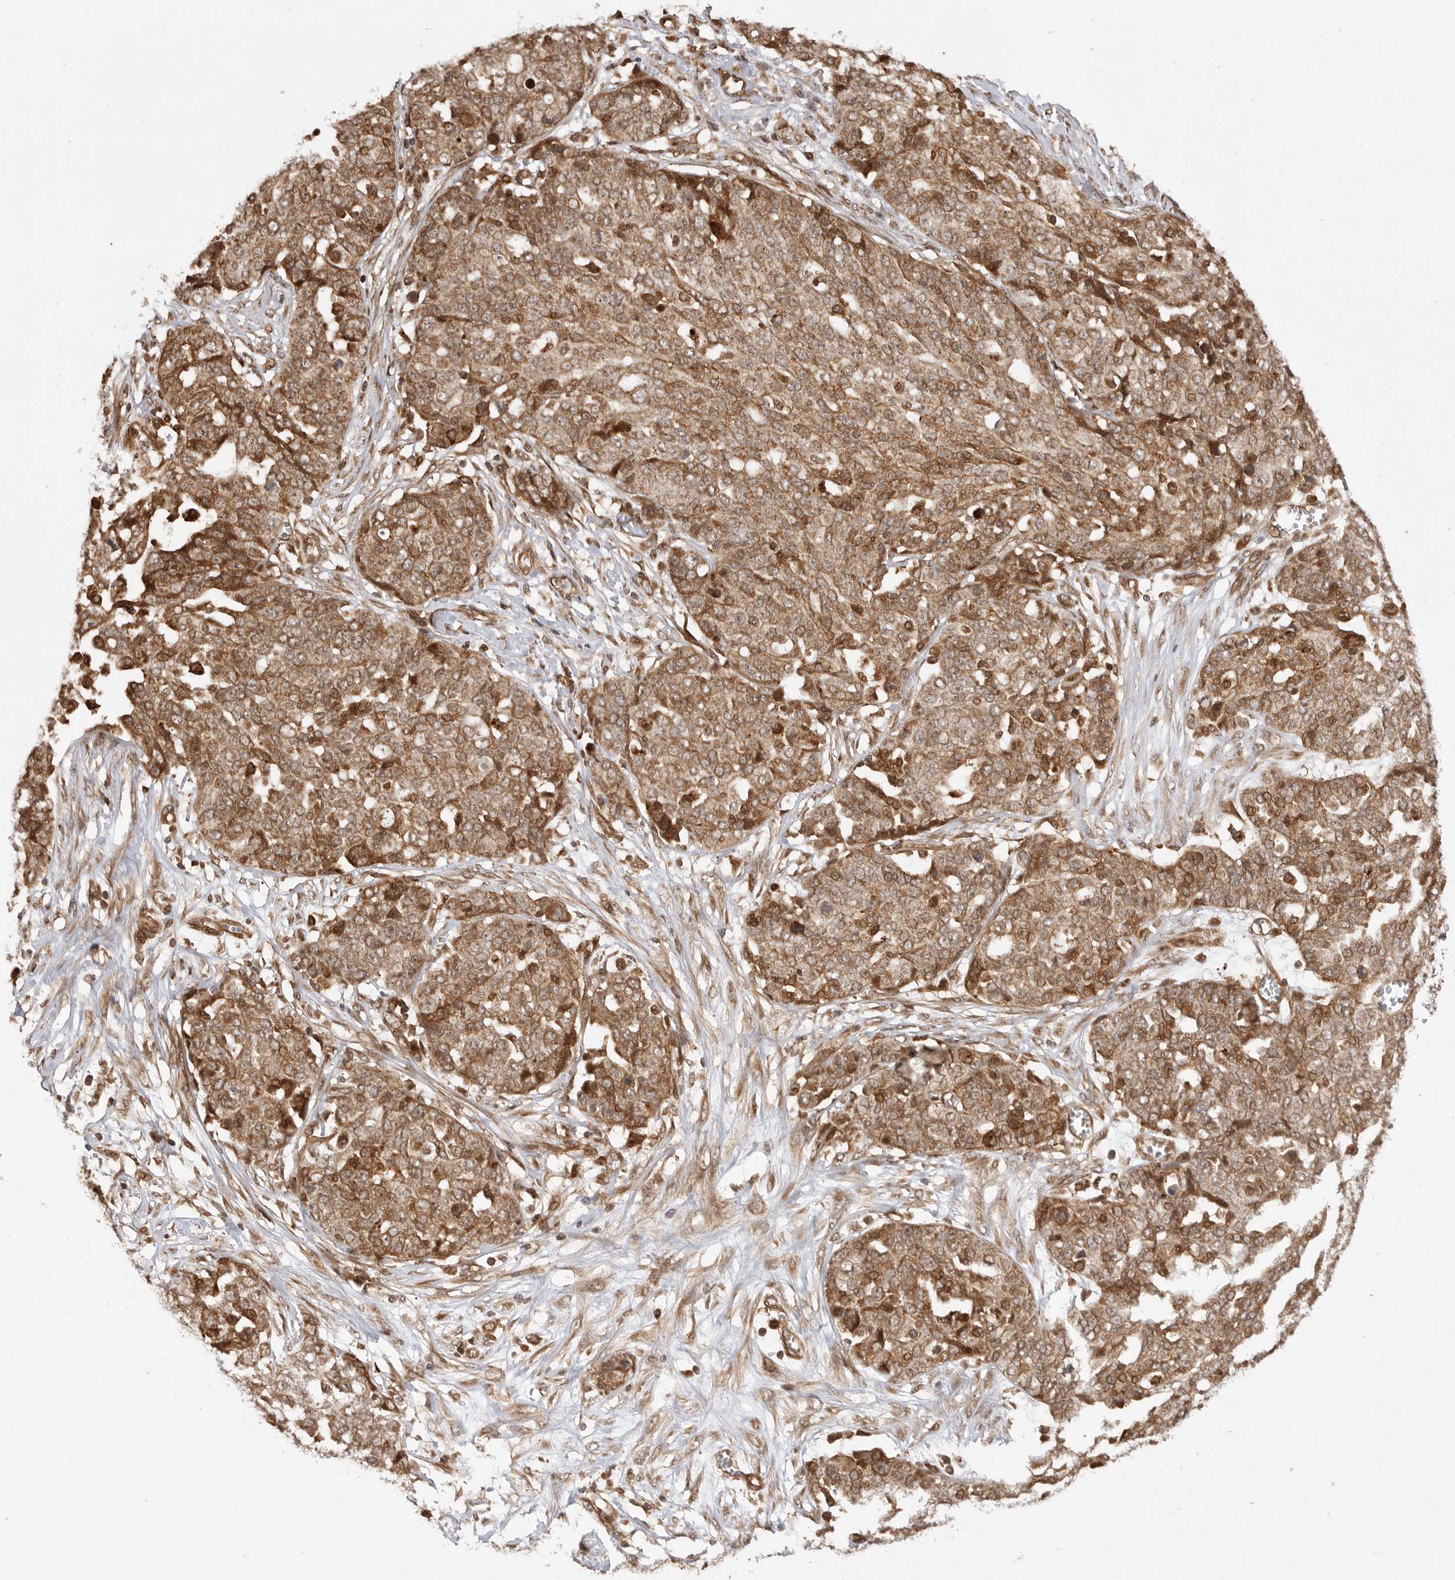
{"staining": {"intensity": "moderate", "quantity": ">75%", "location": "cytoplasmic/membranous"}, "tissue": "ovarian cancer", "cell_type": "Tumor cells", "image_type": "cancer", "snomed": [{"axis": "morphology", "description": "Cystadenocarcinoma, serous, NOS"}, {"axis": "topography", "description": "Soft tissue"}, {"axis": "topography", "description": "Ovary"}], "caption": "Immunohistochemical staining of ovarian cancer (serous cystadenocarcinoma) displays moderate cytoplasmic/membranous protein staining in approximately >75% of tumor cells.", "gene": "ADPRS", "patient": {"sex": "female", "age": 57}}